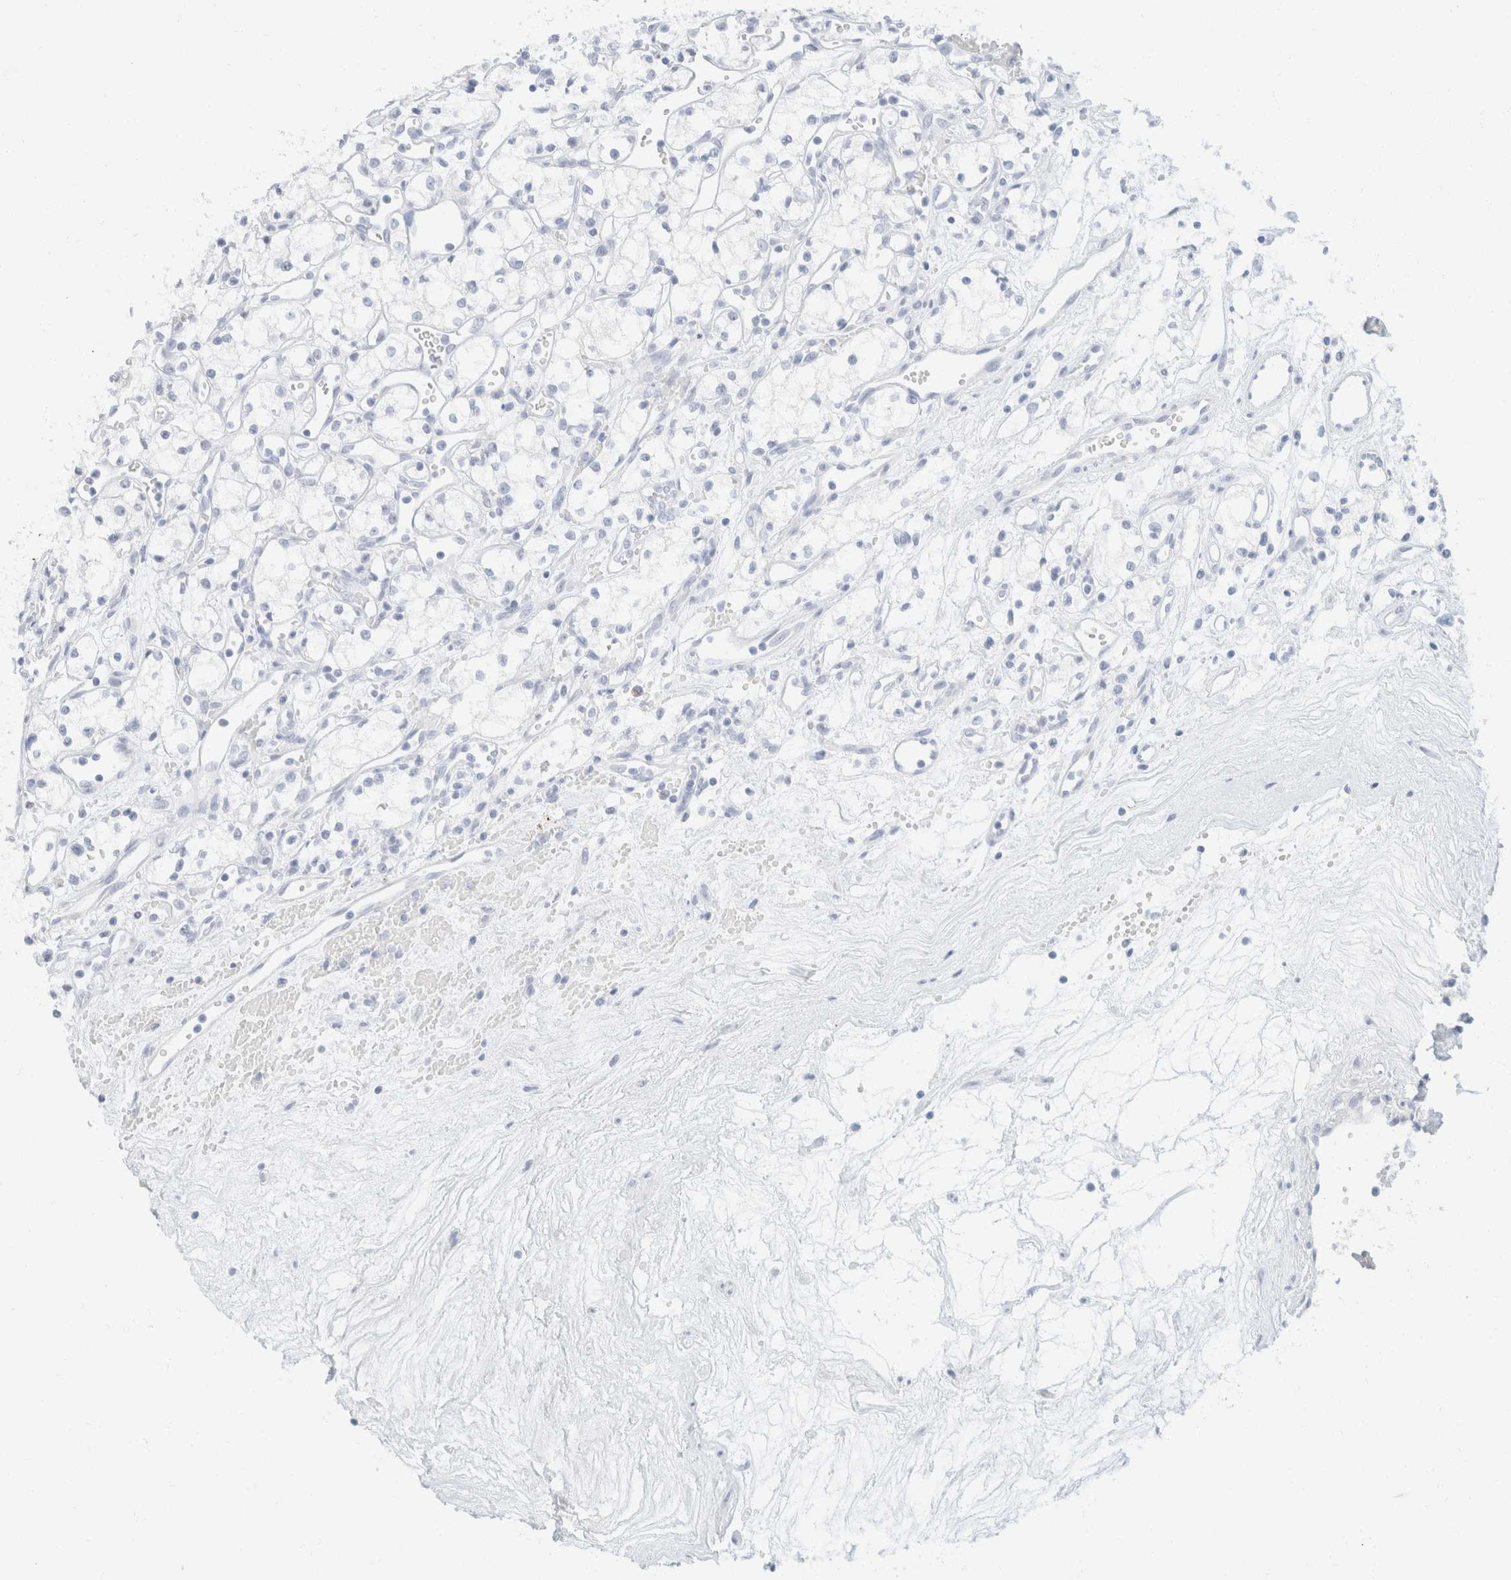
{"staining": {"intensity": "negative", "quantity": "none", "location": "none"}, "tissue": "renal cancer", "cell_type": "Tumor cells", "image_type": "cancer", "snomed": [{"axis": "morphology", "description": "Adenocarcinoma, NOS"}, {"axis": "topography", "description": "Kidney"}], "caption": "This is a histopathology image of IHC staining of adenocarcinoma (renal), which shows no positivity in tumor cells.", "gene": "KRT20", "patient": {"sex": "male", "age": 59}}